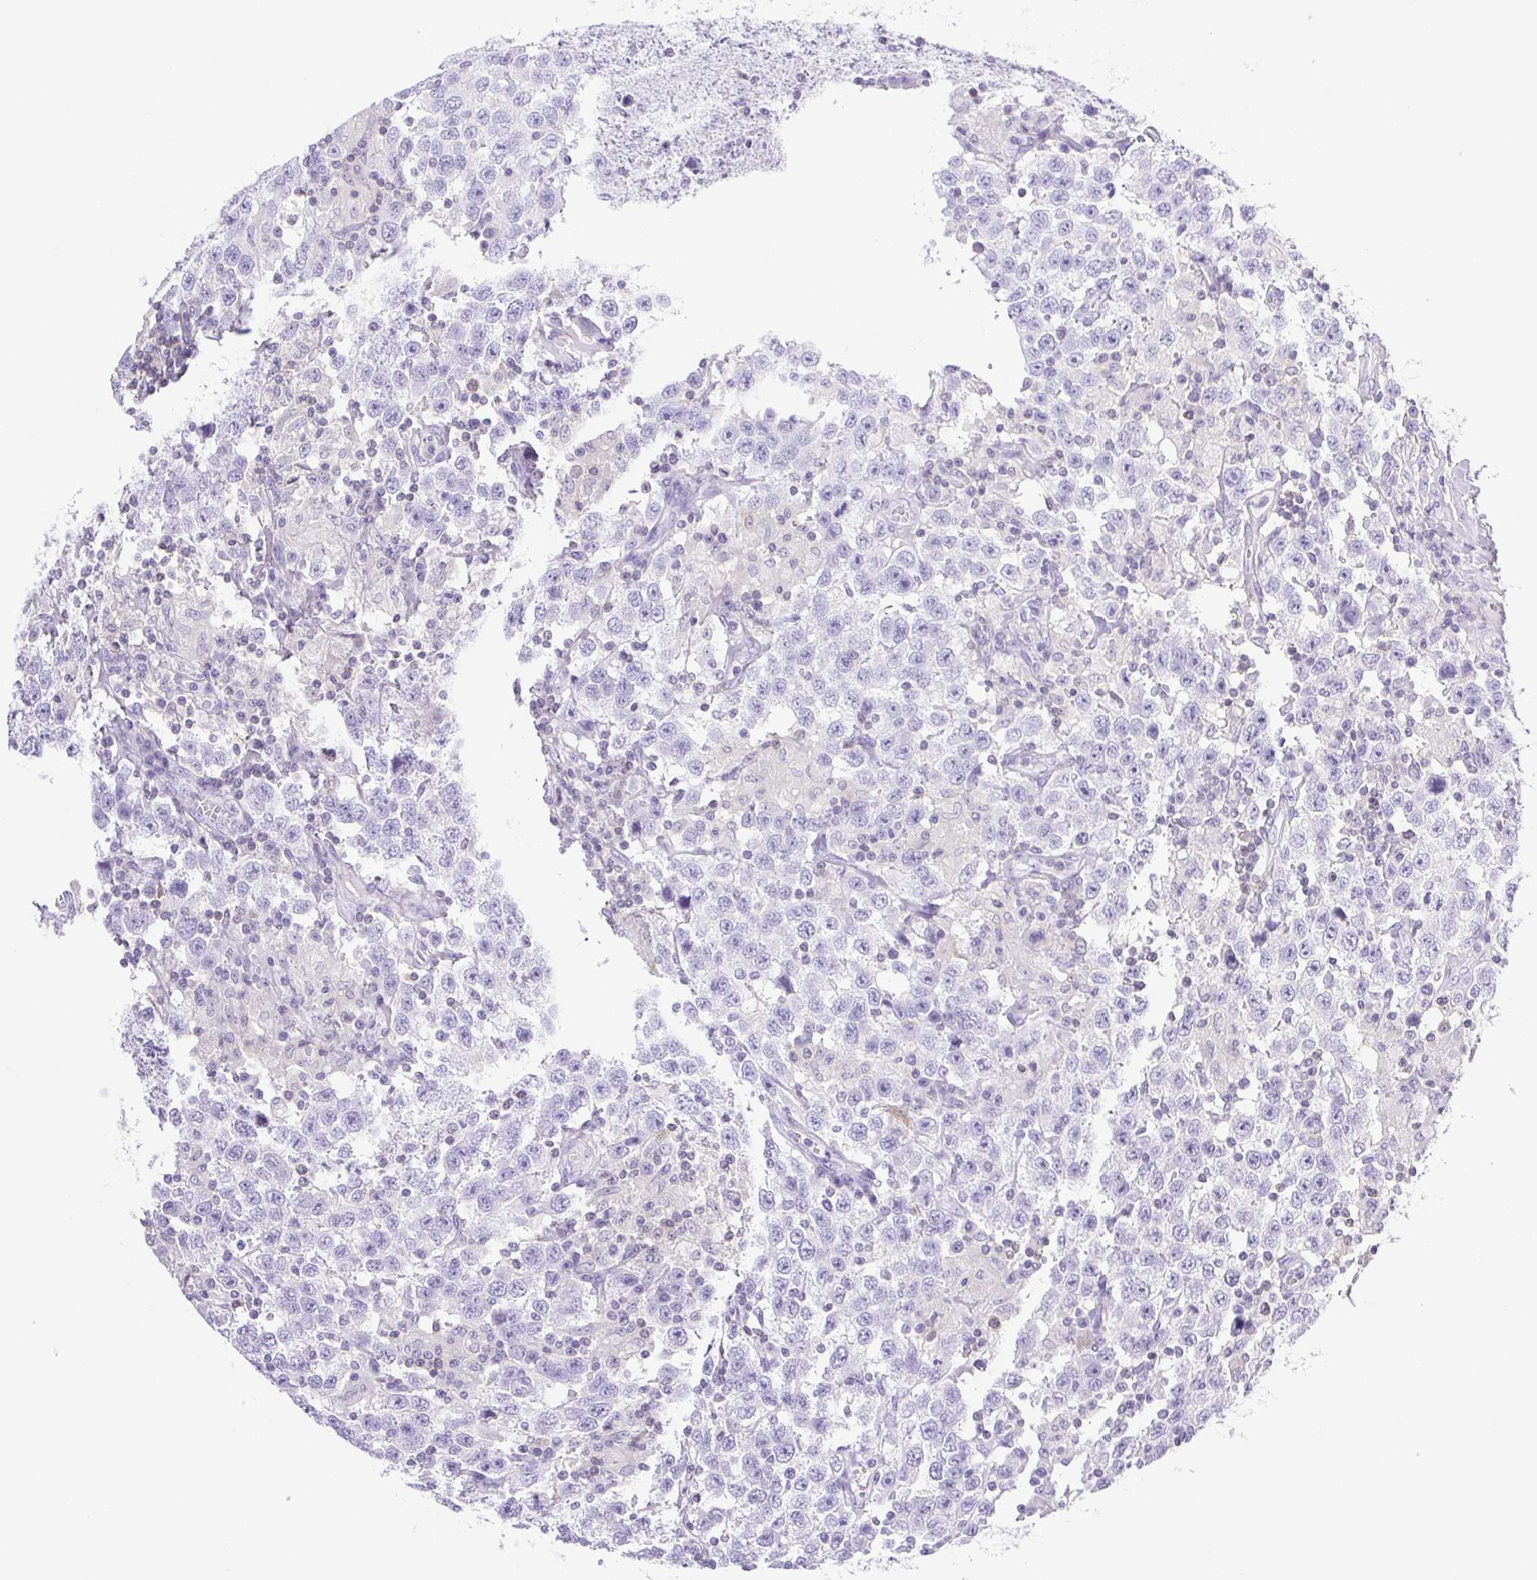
{"staining": {"intensity": "negative", "quantity": "none", "location": "none"}, "tissue": "testis cancer", "cell_type": "Tumor cells", "image_type": "cancer", "snomed": [{"axis": "morphology", "description": "Seminoma, NOS"}, {"axis": "topography", "description": "Testis"}], "caption": "Tumor cells are negative for brown protein staining in testis cancer.", "gene": "SYNPR", "patient": {"sex": "male", "age": 41}}